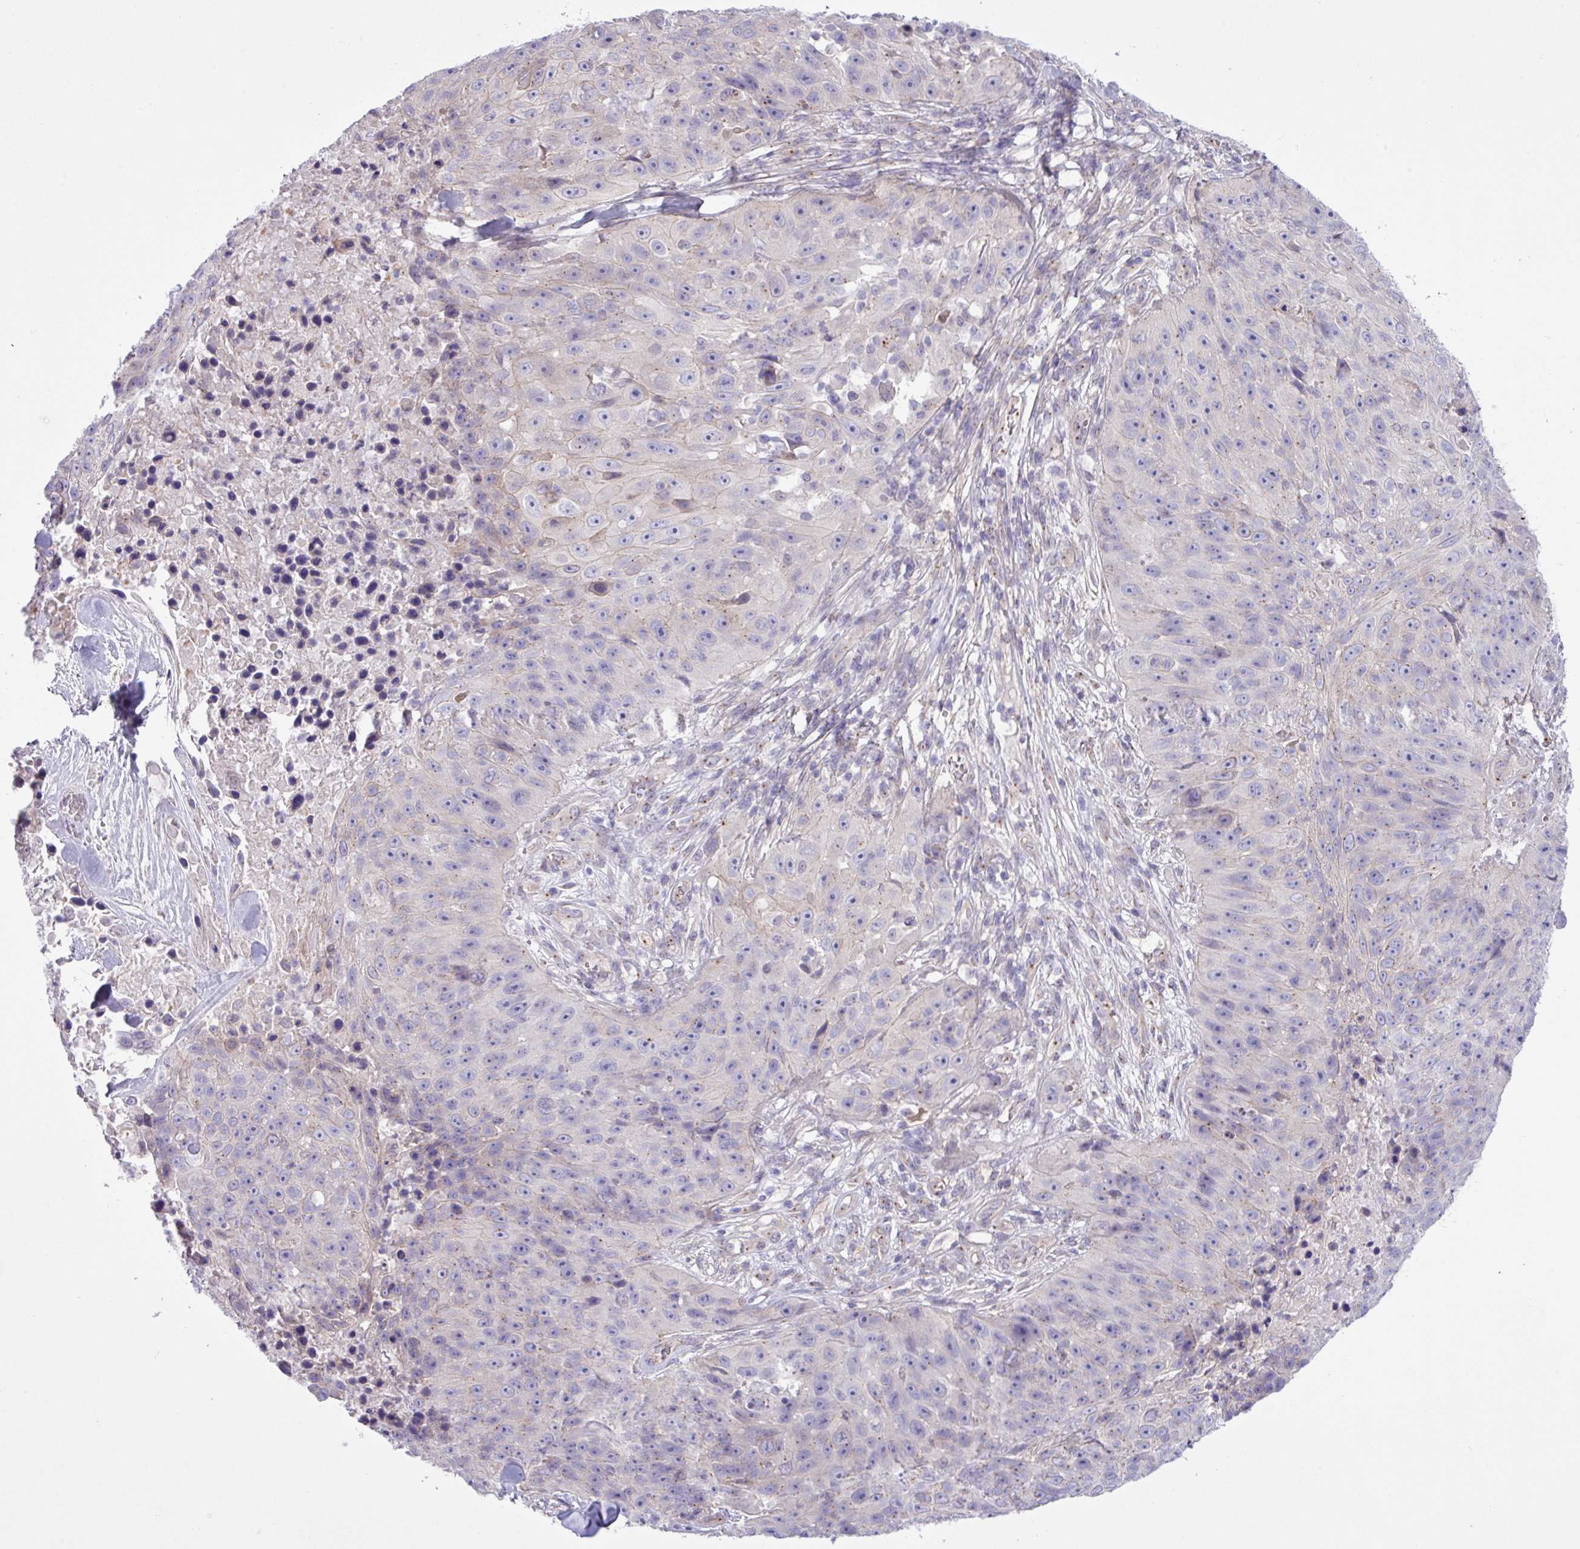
{"staining": {"intensity": "negative", "quantity": "none", "location": "none"}, "tissue": "skin cancer", "cell_type": "Tumor cells", "image_type": "cancer", "snomed": [{"axis": "morphology", "description": "Squamous cell carcinoma, NOS"}, {"axis": "topography", "description": "Skin"}], "caption": "Immunohistochemical staining of skin cancer exhibits no significant staining in tumor cells. (Immunohistochemistry, brightfield microscopy, high magnification).", "gene": "SPINK8", "patient": {"sex": "female", "age": 87}}